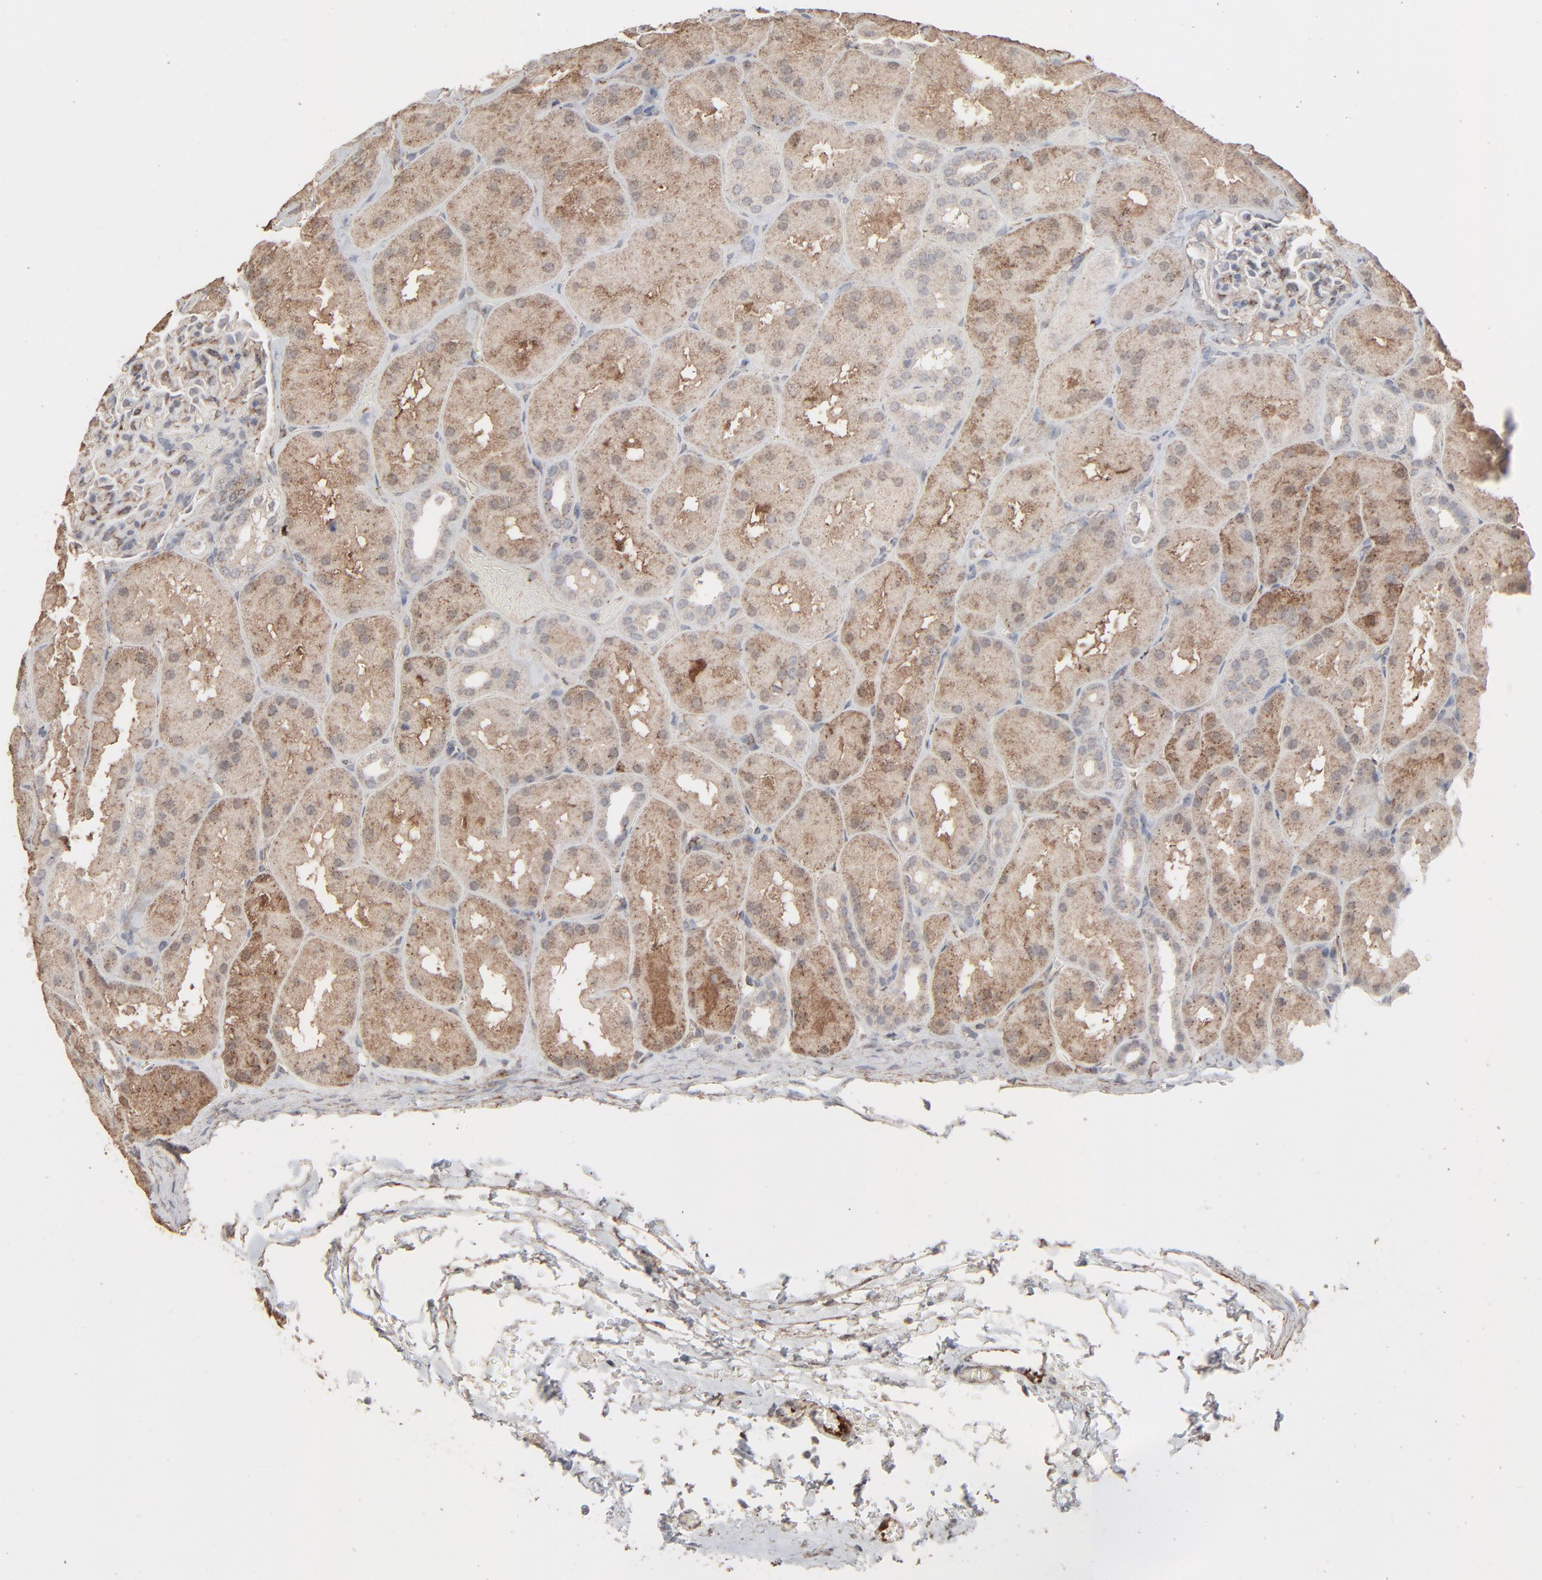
{"staining": {"intensity": "weak", "quantity": ">75%", "location": "cytoplasmic/membranous"}, "tissue": "kidney", "cell_type": "Cells in glomeruli", "image_type": "normal", "snomed": [{"axis": "morphology", "description": "Normal tissue, NOS"}, {"axis": "topography", "description": "Kidney"}], "caption": "Immunohistochemical staining of unremarkable kidney reveals low levels of weak cytoplasmic/membranous positivity in about >75% of cells in glomeruli.", "gene": "JAM3", "patient": {"sex": "male", "age": 28}}